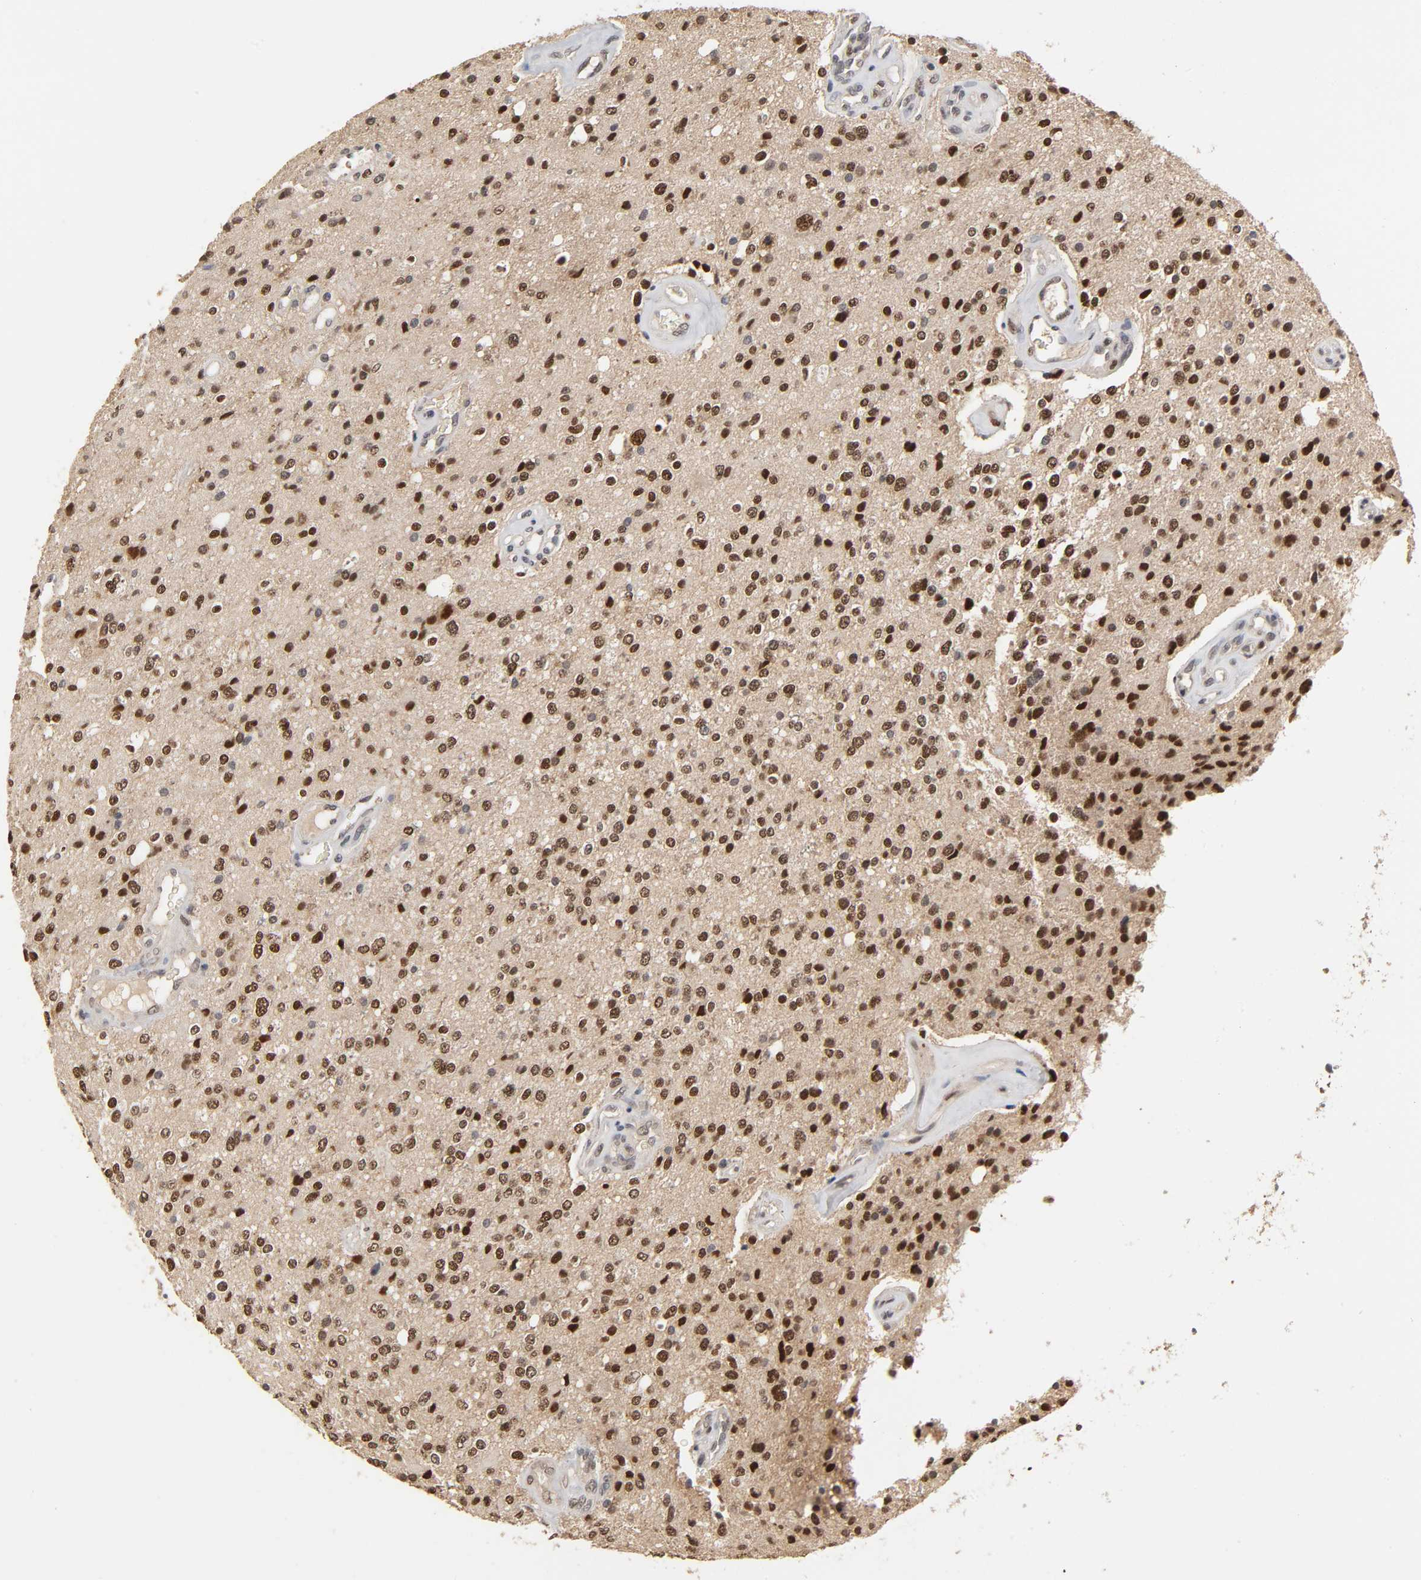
{"staining": {"intensity": "strong", "quantity": ">75%", "location": "nuclear"}, "tissue": "glioma", "cell_type": "Tumor cells", "image_type": "cancer", "snomed": [{"axis": "morphology", "description": "Glioma, malignant, High grade"}, {"axis": "topography", "description": "Brain"}], "caption": "A high amount of strong nuclear expression is present in about >75% of tumor cells in glioma tissue. The staining is performed using DAB (3,3'-diaminobenzidine) brown chromogen to label protein expression. The nuclei are counter-stained blue using hematoxylin.", "gene": "HTR1E", "patient": {"sex": "male", "age": 47}}